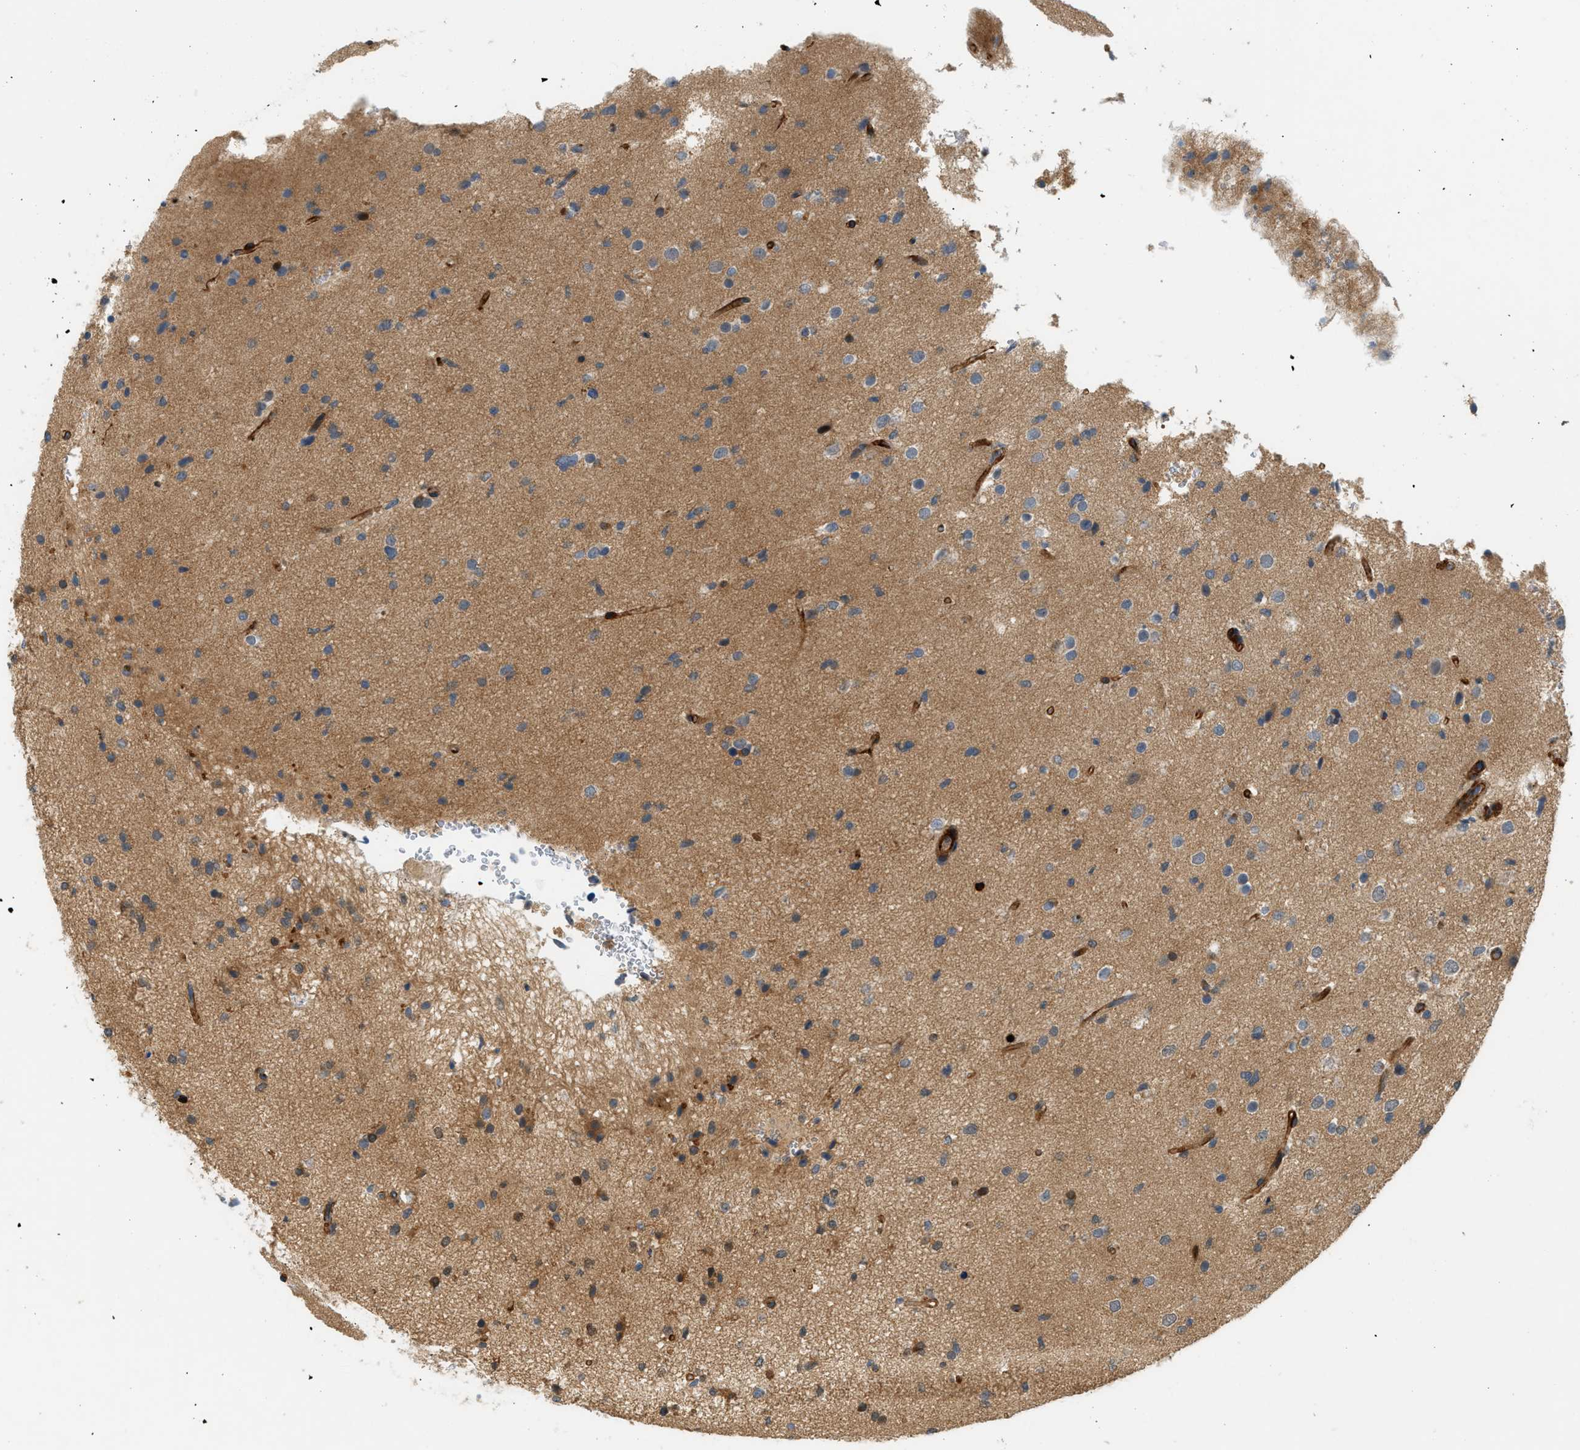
{"staining": {"intensity": "moderate", "quantity": "<25%", "location": "cytoplasmic/membranous"}, "tissue": "glioma", "cell_type": "Tumor cells", "image_type": "cancer", "snomed": [{"axis": "morphology", "description": "Glioma, malignant, High grade"}, {"axis": "topography", "description": "Brain"}], "caption": "An IHC photomicrograph of tumor tissue is shown. Protein staining in brown shows moderate cytoplasmic/membranous positivity in high-grade glioma (malignant) within tumor cells.", "gene": "EDNRA", "patient": {"sex": "male", "age": 33}}